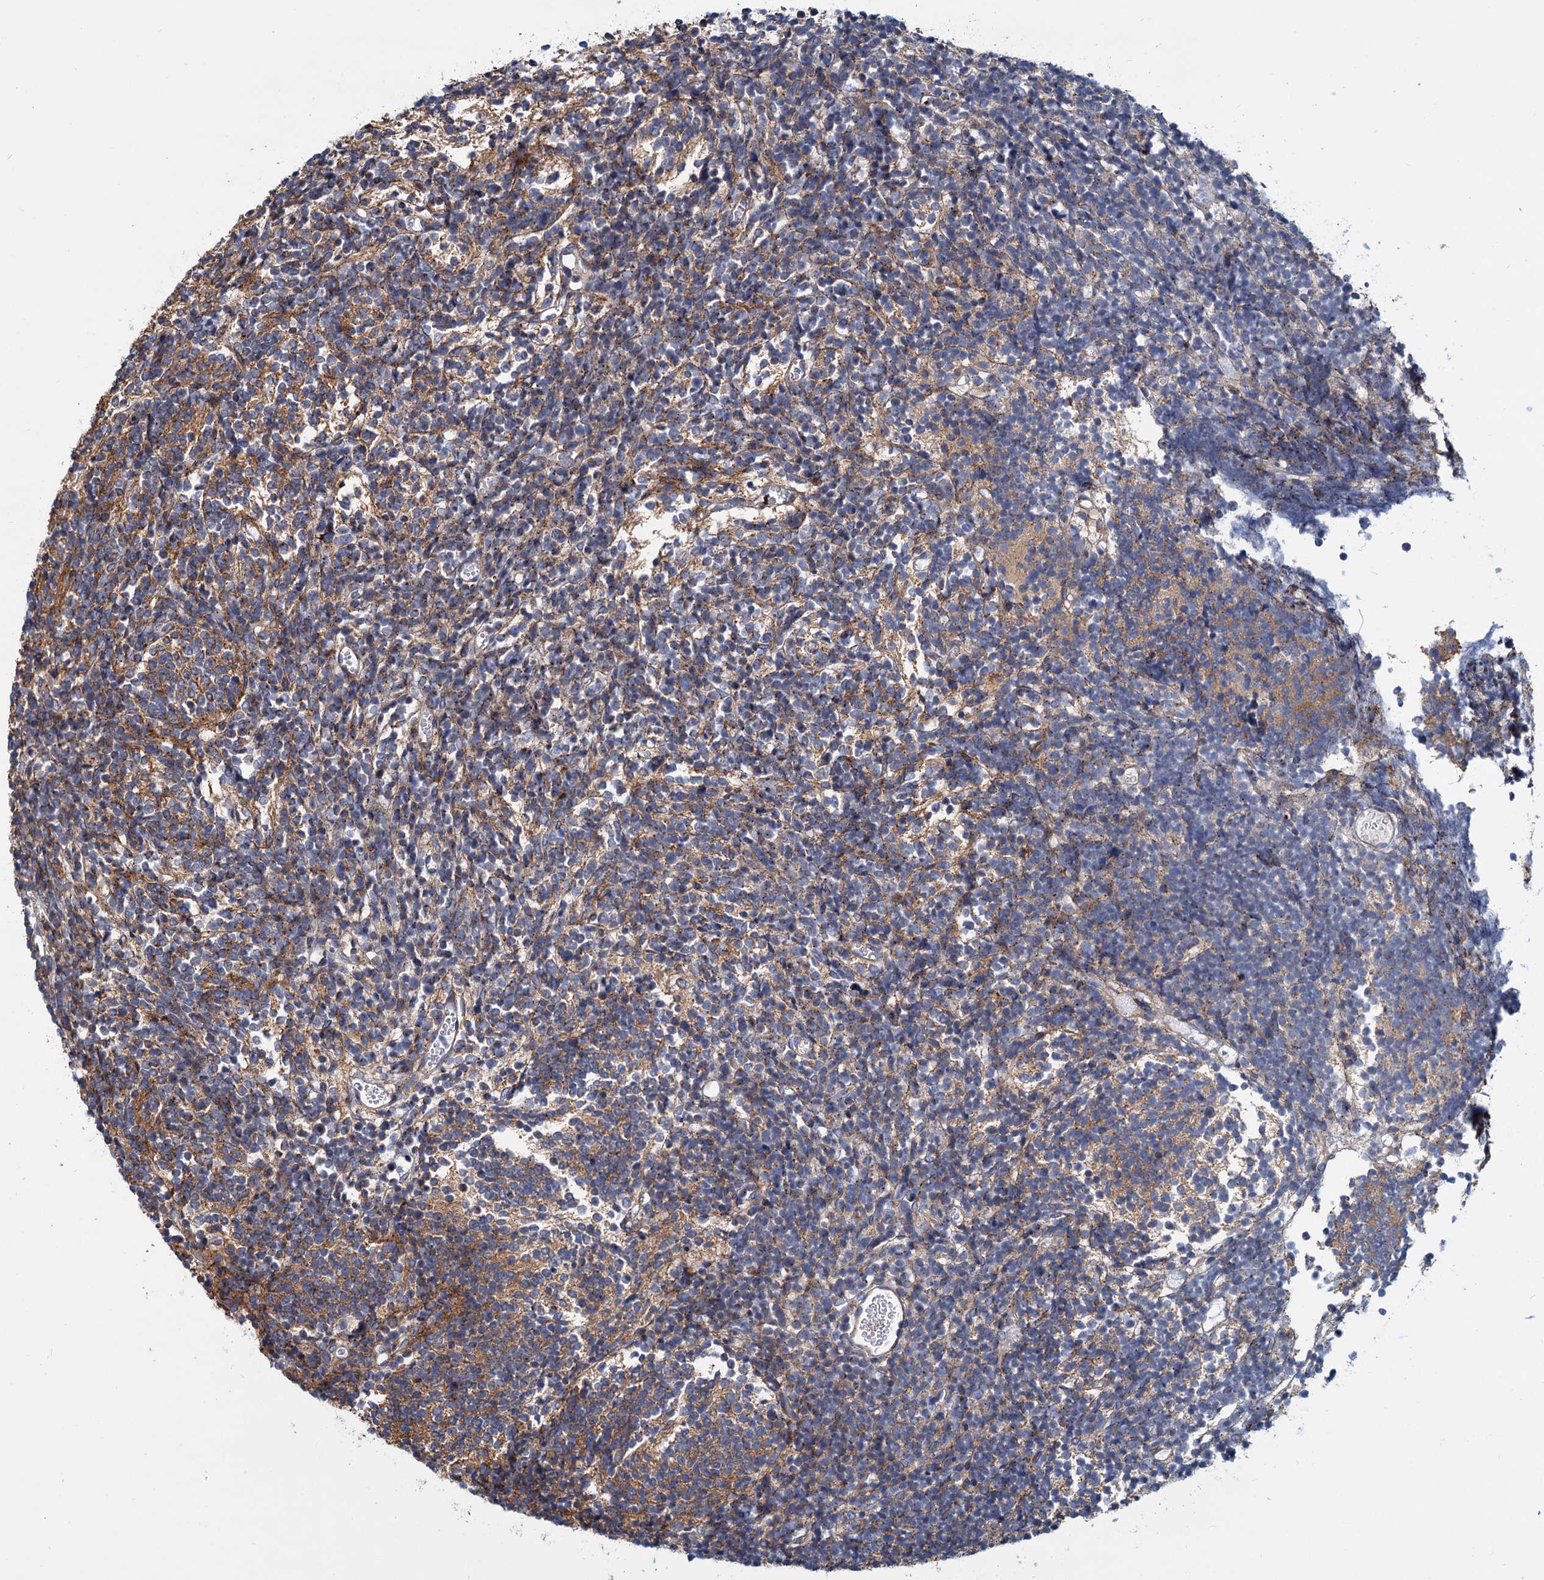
{"staining": {"intensity": "weak", "quantity": "25%-75%", "location": "cytoplasmic/membranous"}, "tissue": "glioma", "cell_type": "Tumor cells", "image_type": "cancer", "snomed": [{"axis": "morphology", "description": "Glioma, malignant, Low grade"}, {"axis": "topography", "description": "Brain"}], "caption": "Immunohistochemistry (IHC) micrograph of human malignant low-grade glioma stained for a protein (brown), which demonstrates low levels of weak cytoplasmic/membranous positivity in about 25%-75% of tumor cells.", "gene": "PSEN1", "patient": {"sex": "female", "age": 1}}